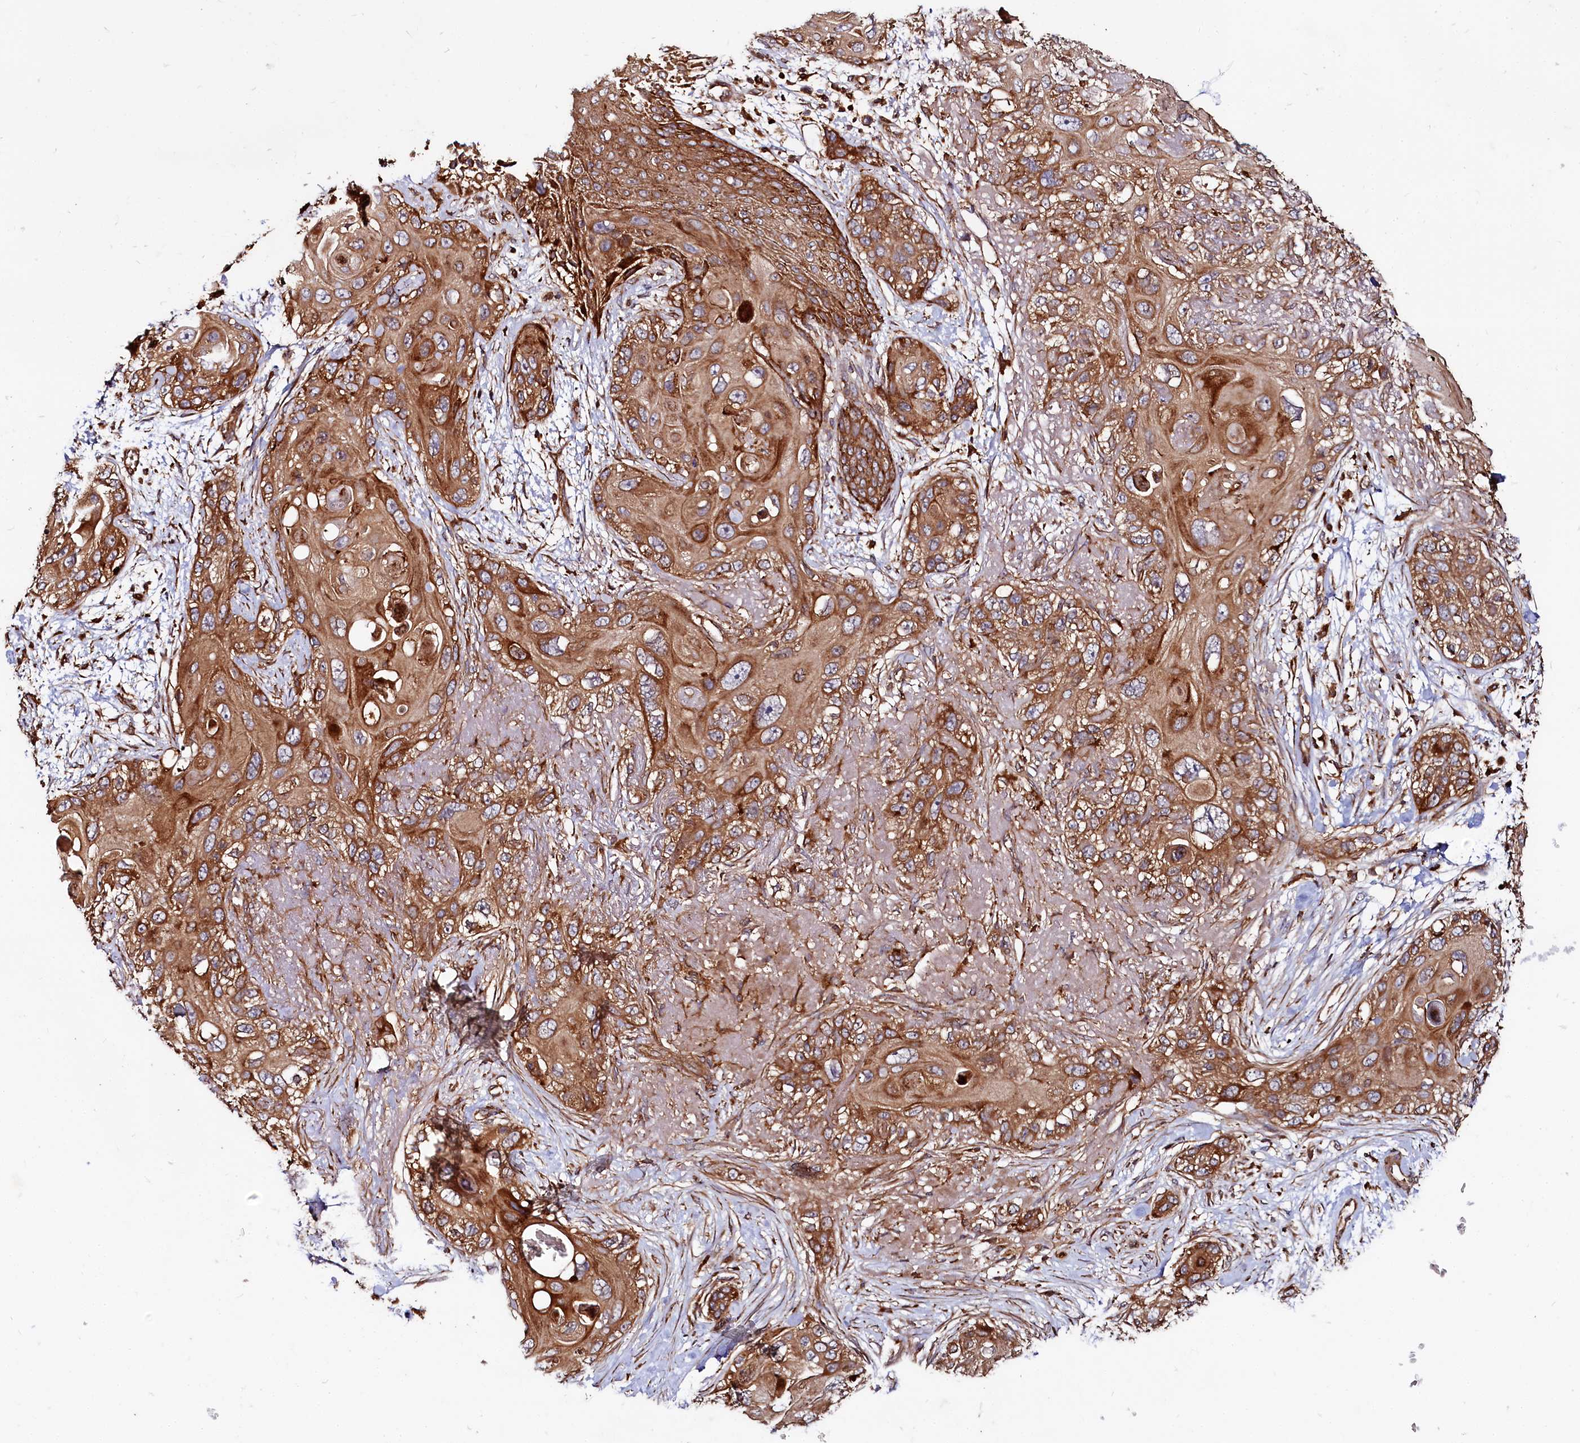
{"staining": {"intensity": "moderate", "quantity": ">75%", "location": "cytoplasmic/membranous"}, "tissue": "skin cancer", "cell_type": "Tumor cells", "image_type": "cancer", "snomed": [{"axis": "morphology", "description": "Normal tissue, NOS"}, {"axis": "morphology", "description": "Squamous cell carcinoma, NOS"}, {"axis": "topography", "description": "Skin"}], "caption": "Immunohistochemical staining of human skin cancer (squamous cell carcinoma) displays medium levels of moderate cytoplasmic/membranous positivity in approximately >75% of tumor cells. The staining was performed using DAB (3,3'-diaminobenzidine), with brown indicating positive protein expression. Nuclei are stained blue with hematoxylin.", "gene": "WDR73", "patient": {"sex": "male", "age": 72}}